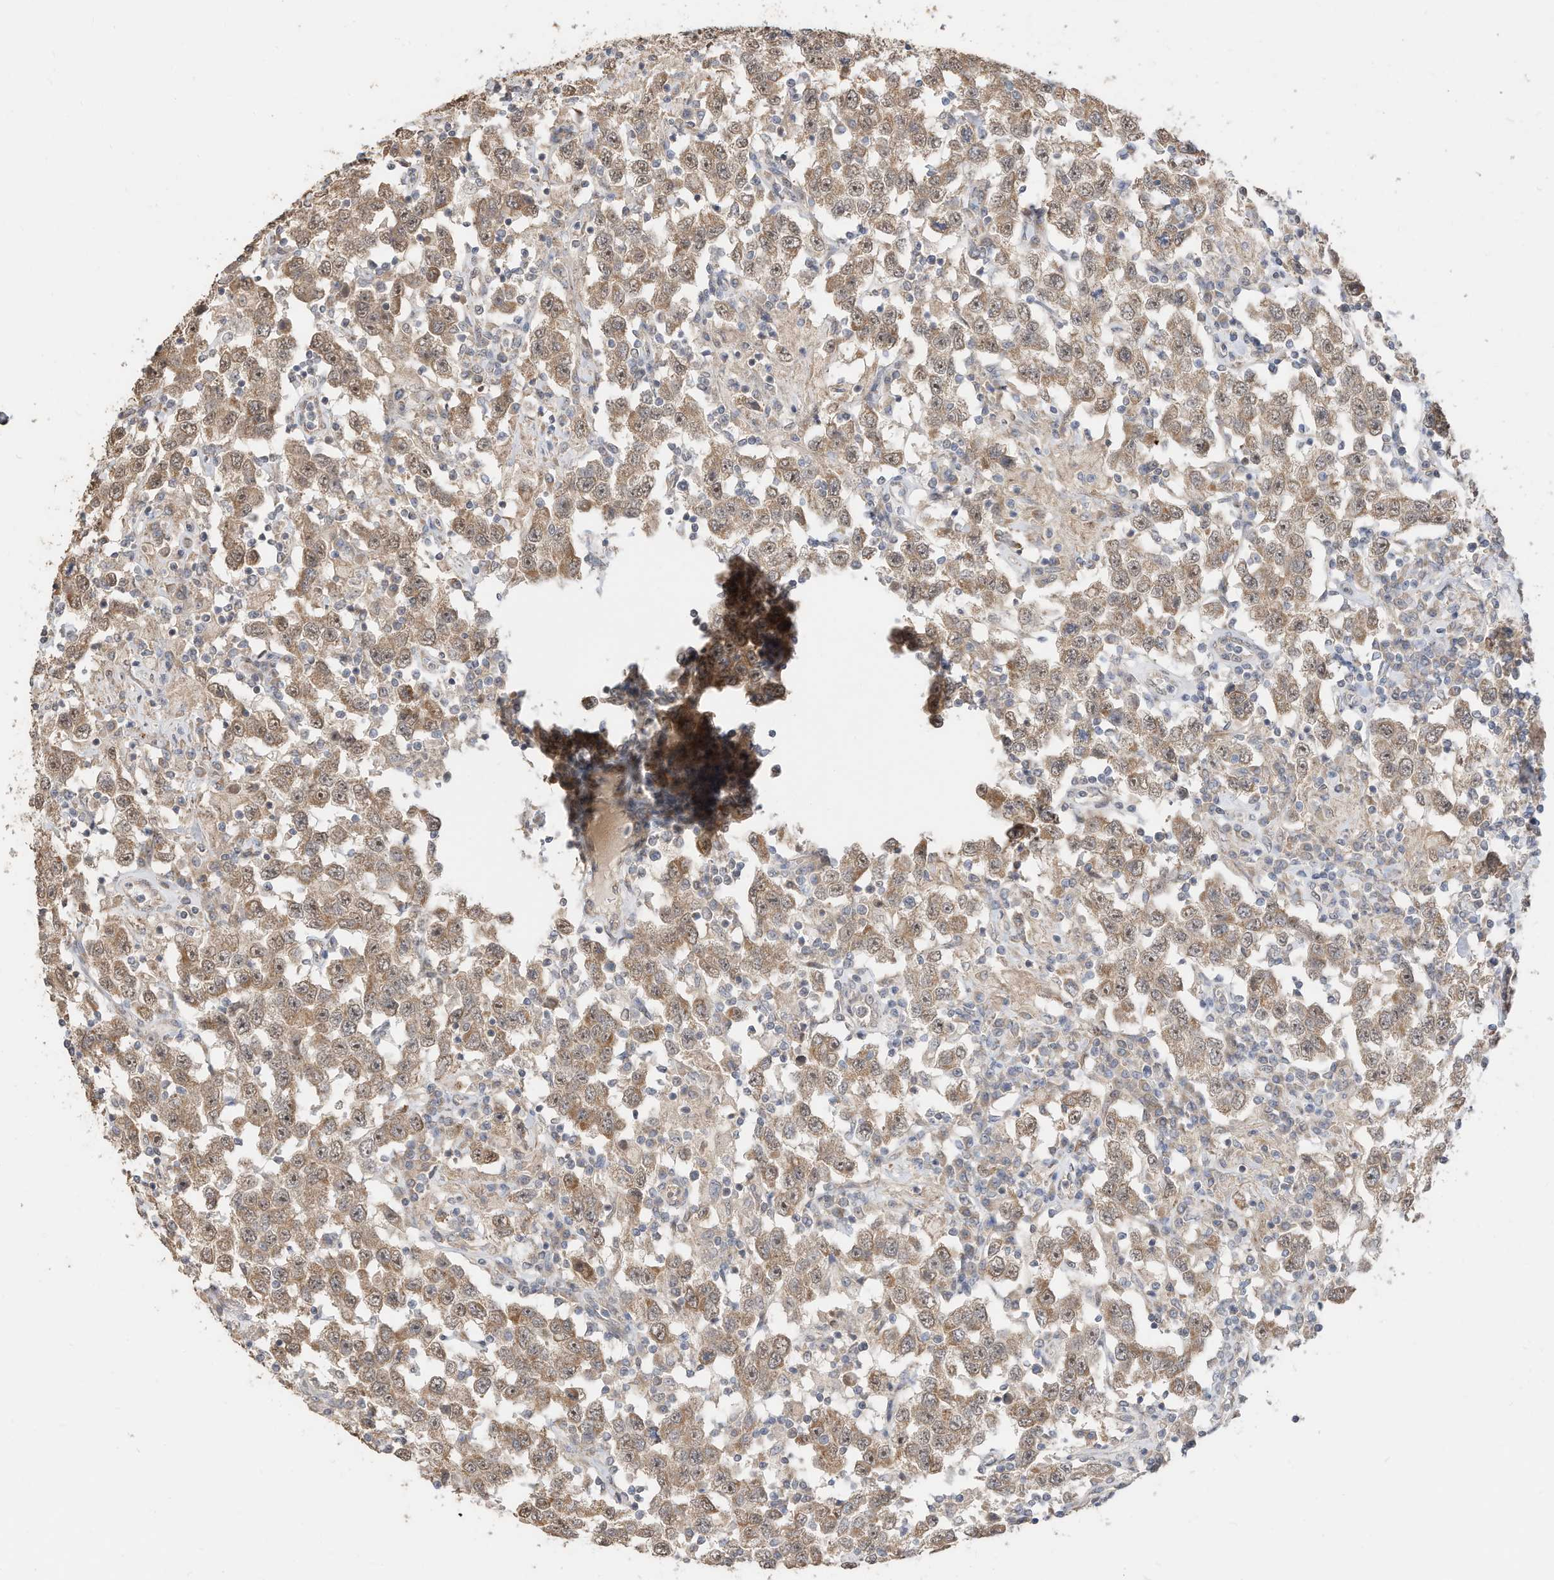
{"staining": {"intensity": "moderate", "quantity": ">75%", "location": "cytoplasmic/membranous"}, "tissue": "testis cancer", "cell_type": "Tumor cells", "image_type": "cancer", "snomed": [{"axis": "morphology", "description": "Seminoma, NOS"}, {"axis": "topography", "description": "Testis"}], "caption": "Seminoma (testis) tissue reveals moderate cytoplasmic/membranous expression in about >75% of tumor cells, visualized by immunohistochemistry.", "gene": "CAGE1", "patient": {"sex": "male", "age": 41}}